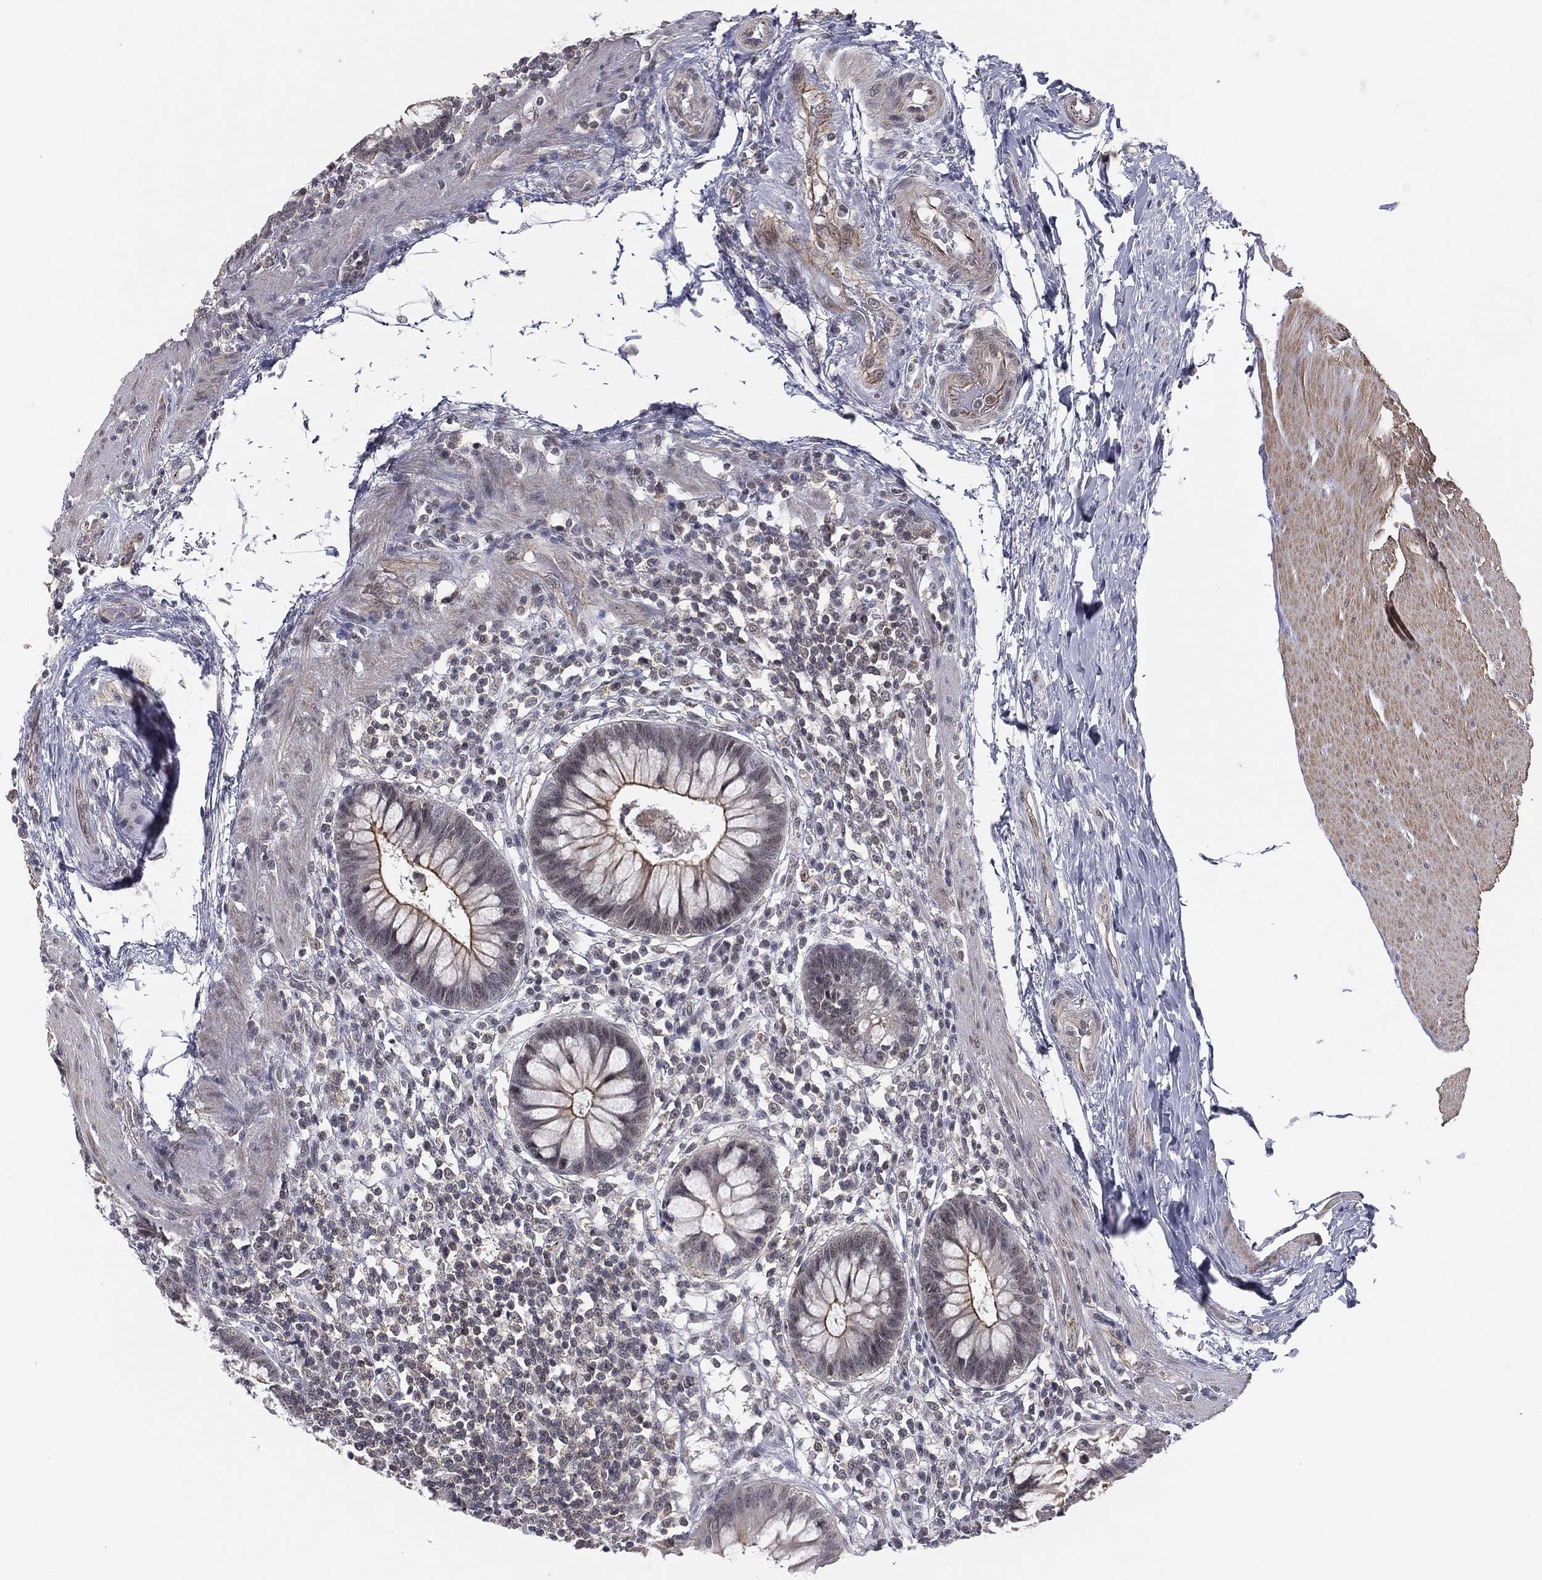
{"staining": {"intensity": "weak", "quantity": "25%-75%", "location": "cytoplasmic/membranous"}, "tissue": "rectum", "cell_type": "Glandular cells", "image_type": "normal", "snomed": [{"axis": "morphology", "description": "Normal tissue, NOS"}, {"axis": "topography", "description": "Rectum"}], "caption": "Rectum stained with a brown dye shows weak cytoplasmic/membranous positive positivity in about 25%-75% of glandular cells.", "gene": "MORC2", "patient": {"sex": "female", "age": 58}}